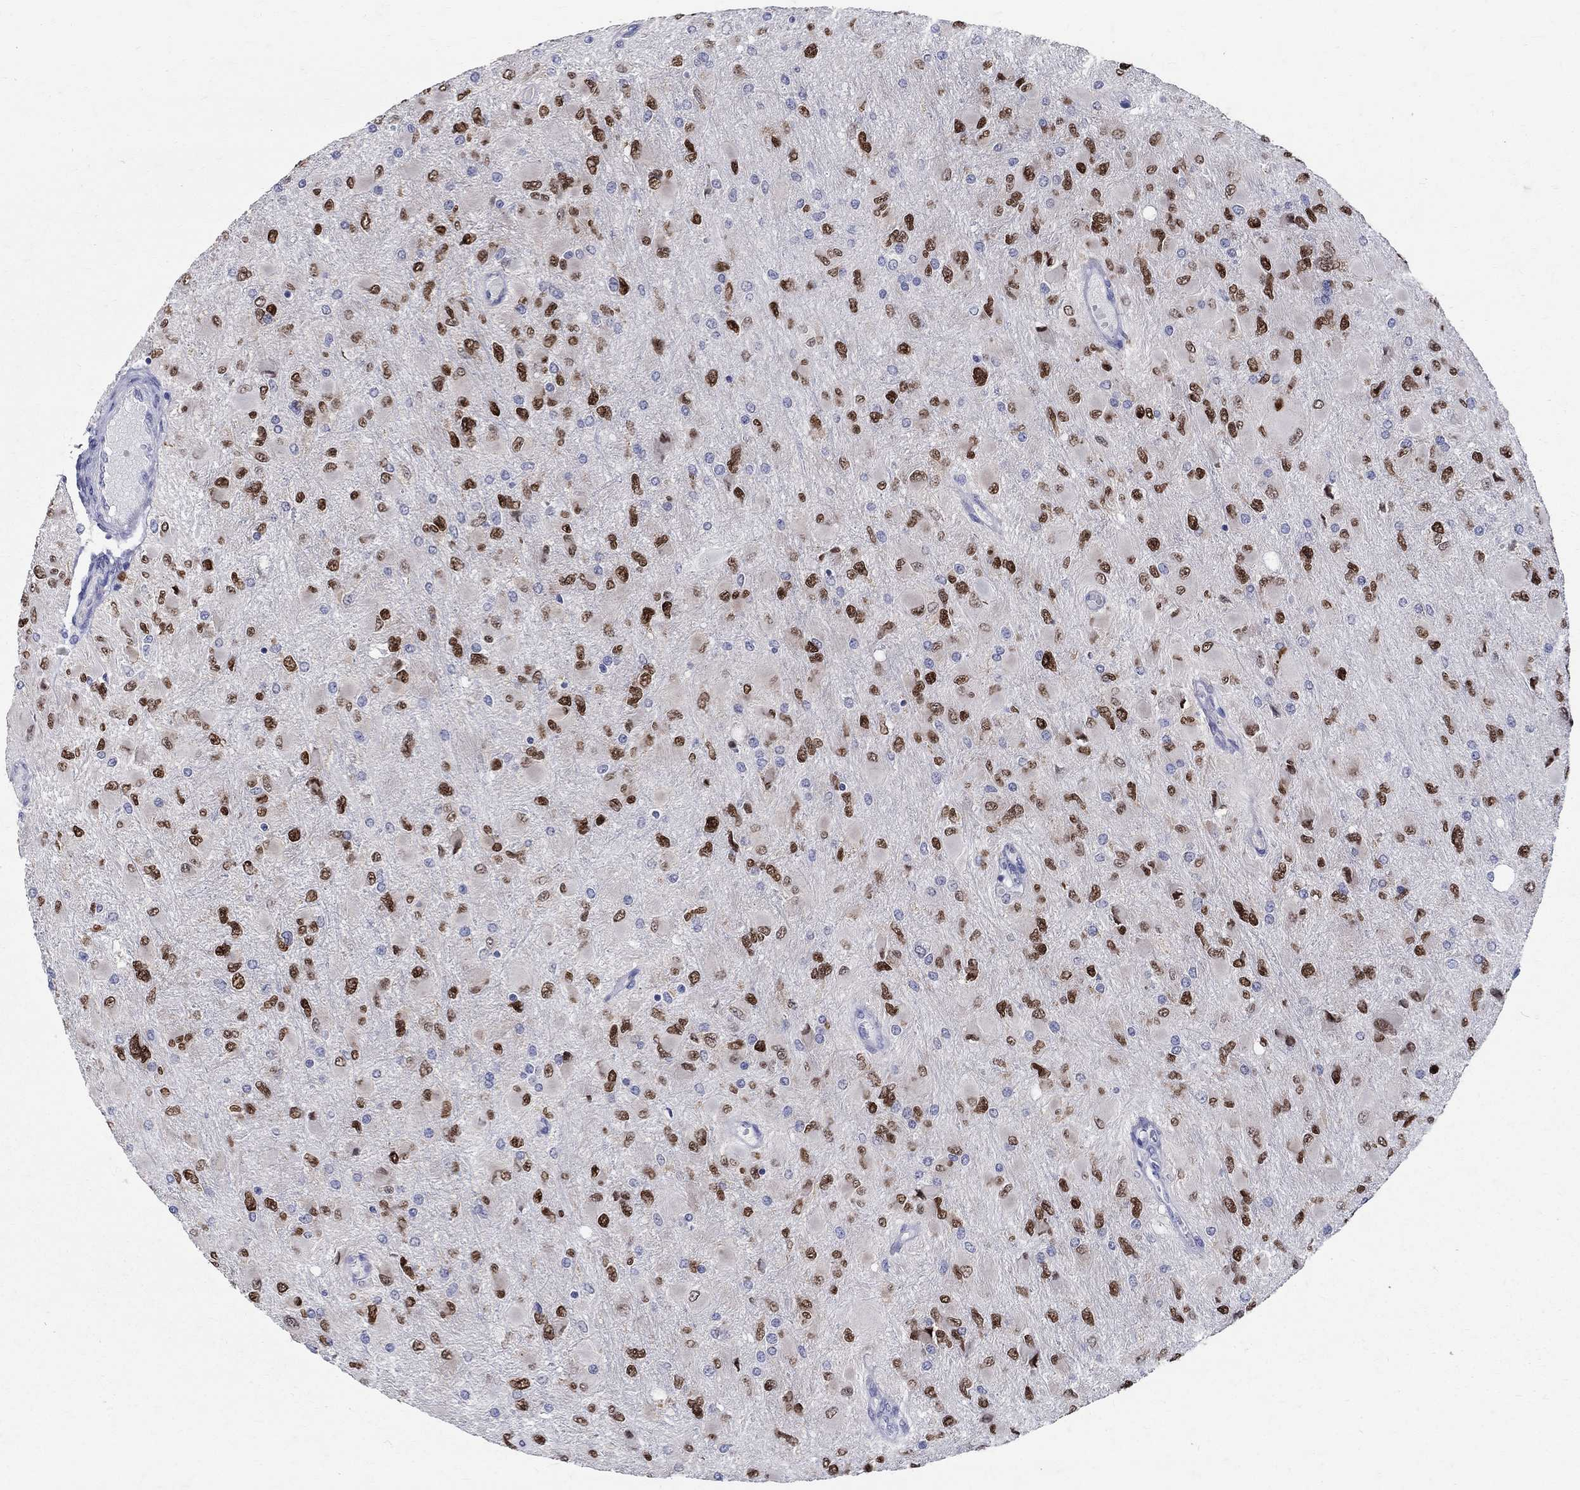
{"staining": {"intensity": "strong", "quantity": "25%-75%", "location": "nuclear"}, "tissue": "glioma", "cell_type": "Tumor cells", "image_type": "cancer", "snomed": [{"axis": "morphology", "description": "Glioma, malignant, High grade"}, {"axis": "topography", "description": "Cerebral cortex"}], "caption": "Protein staining exhibits strong nuclear staining in approximately 25%-75% of tumor cells in malignant high-grade glioma.", "gene": "SOX2", "patient": {"sex": "female", "age": 36}}